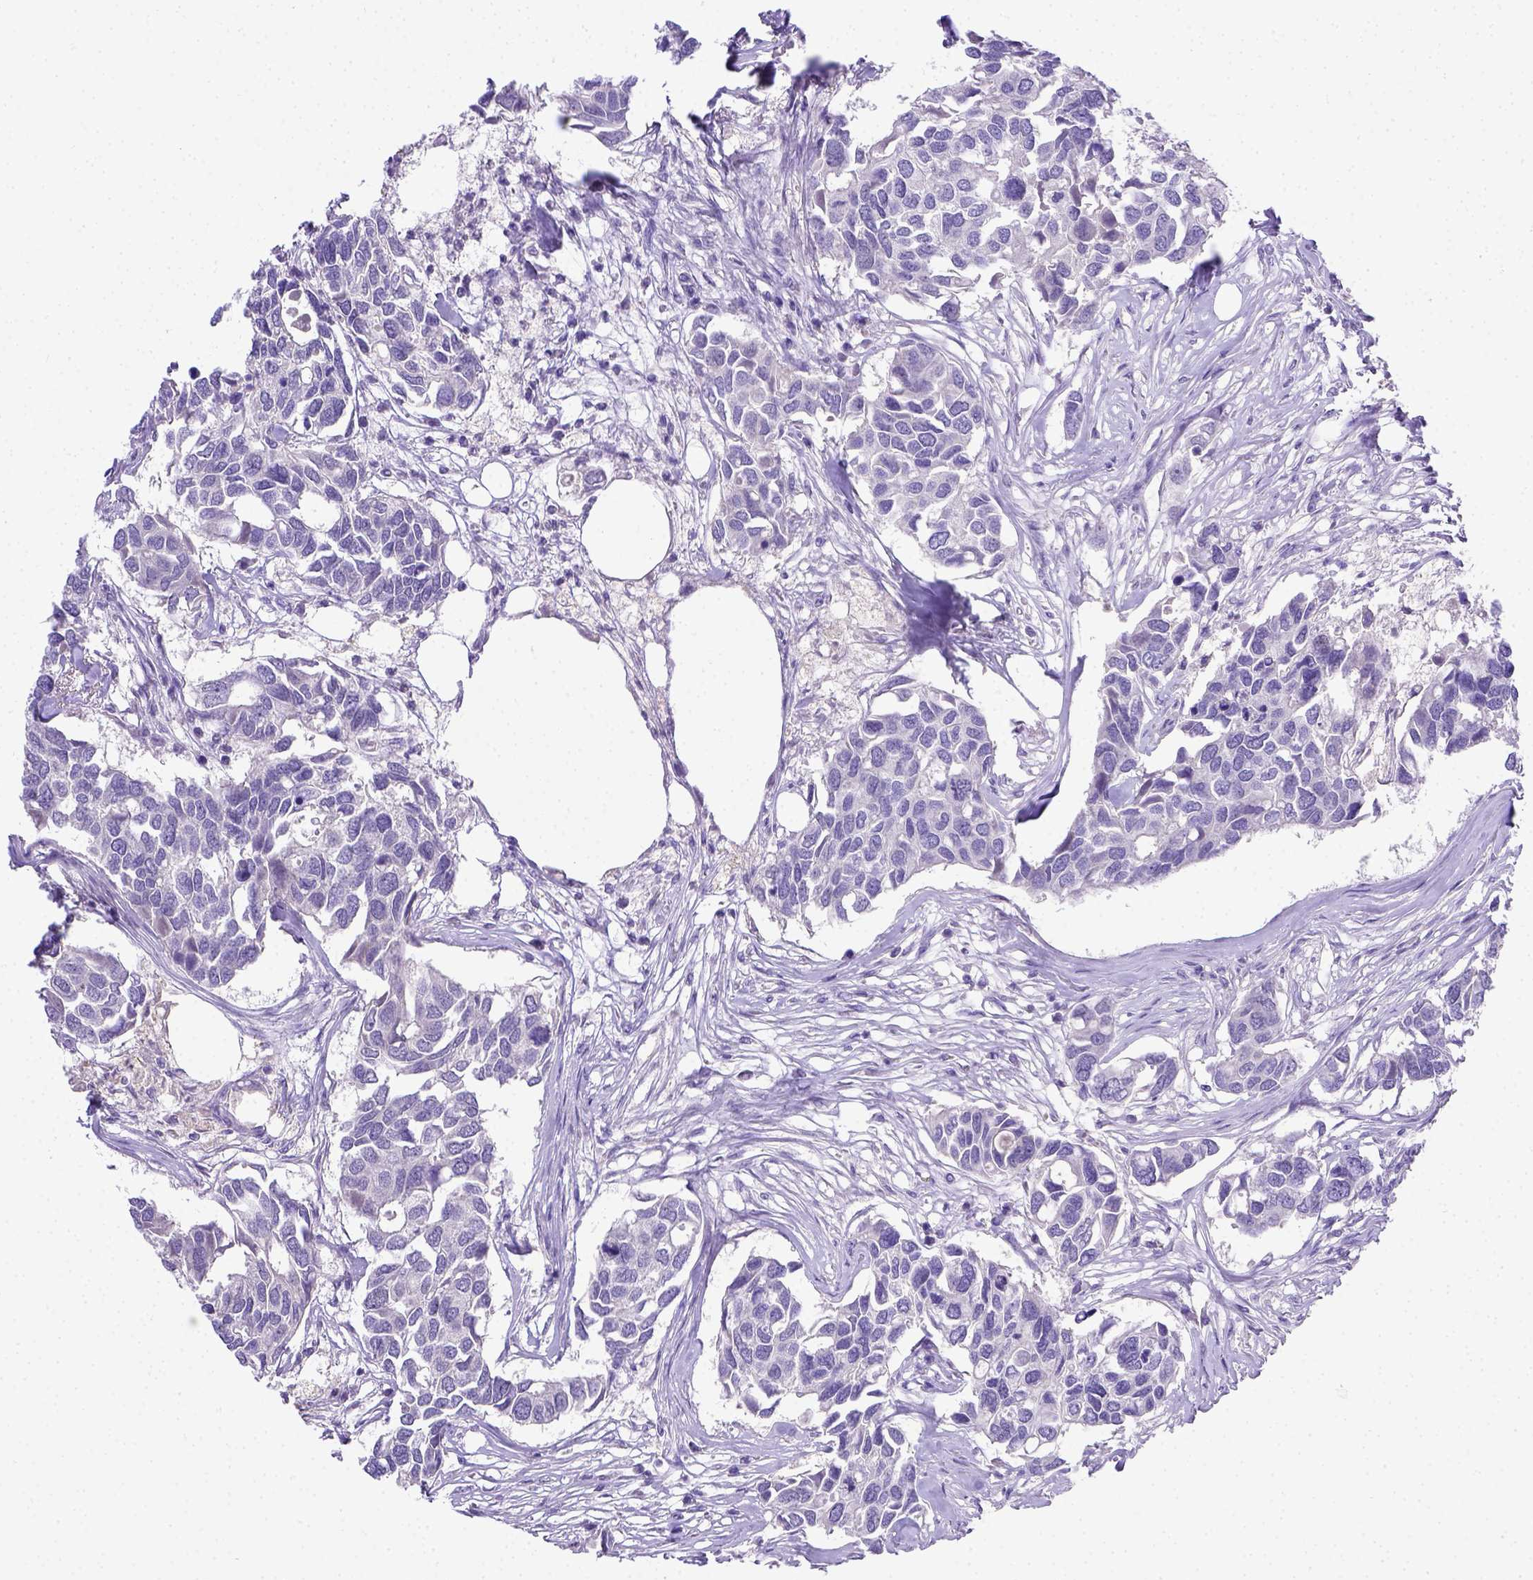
{"staining": {"intensity": "negative", "quantity": "none", "location": "none"}, "tissue": "breast cancer", "cell_type": "Tumor cells", "image_type": "cancer", "snomed": [{"axis": "morphology", "description": "Duct carcinoma"}, {"axis": "topography", "description": "Breast"}], "caption": "High power microscopy image of an immunohistochemistry (IHC) histopathology image of infiltrating ductal carcinoma (breast), revealing no significant expression in tumor cells. (IHC, brightfield microscopy, high magnification).", "gene": "B3GAT1", "patient": {"sex": "female", "age": 83}}